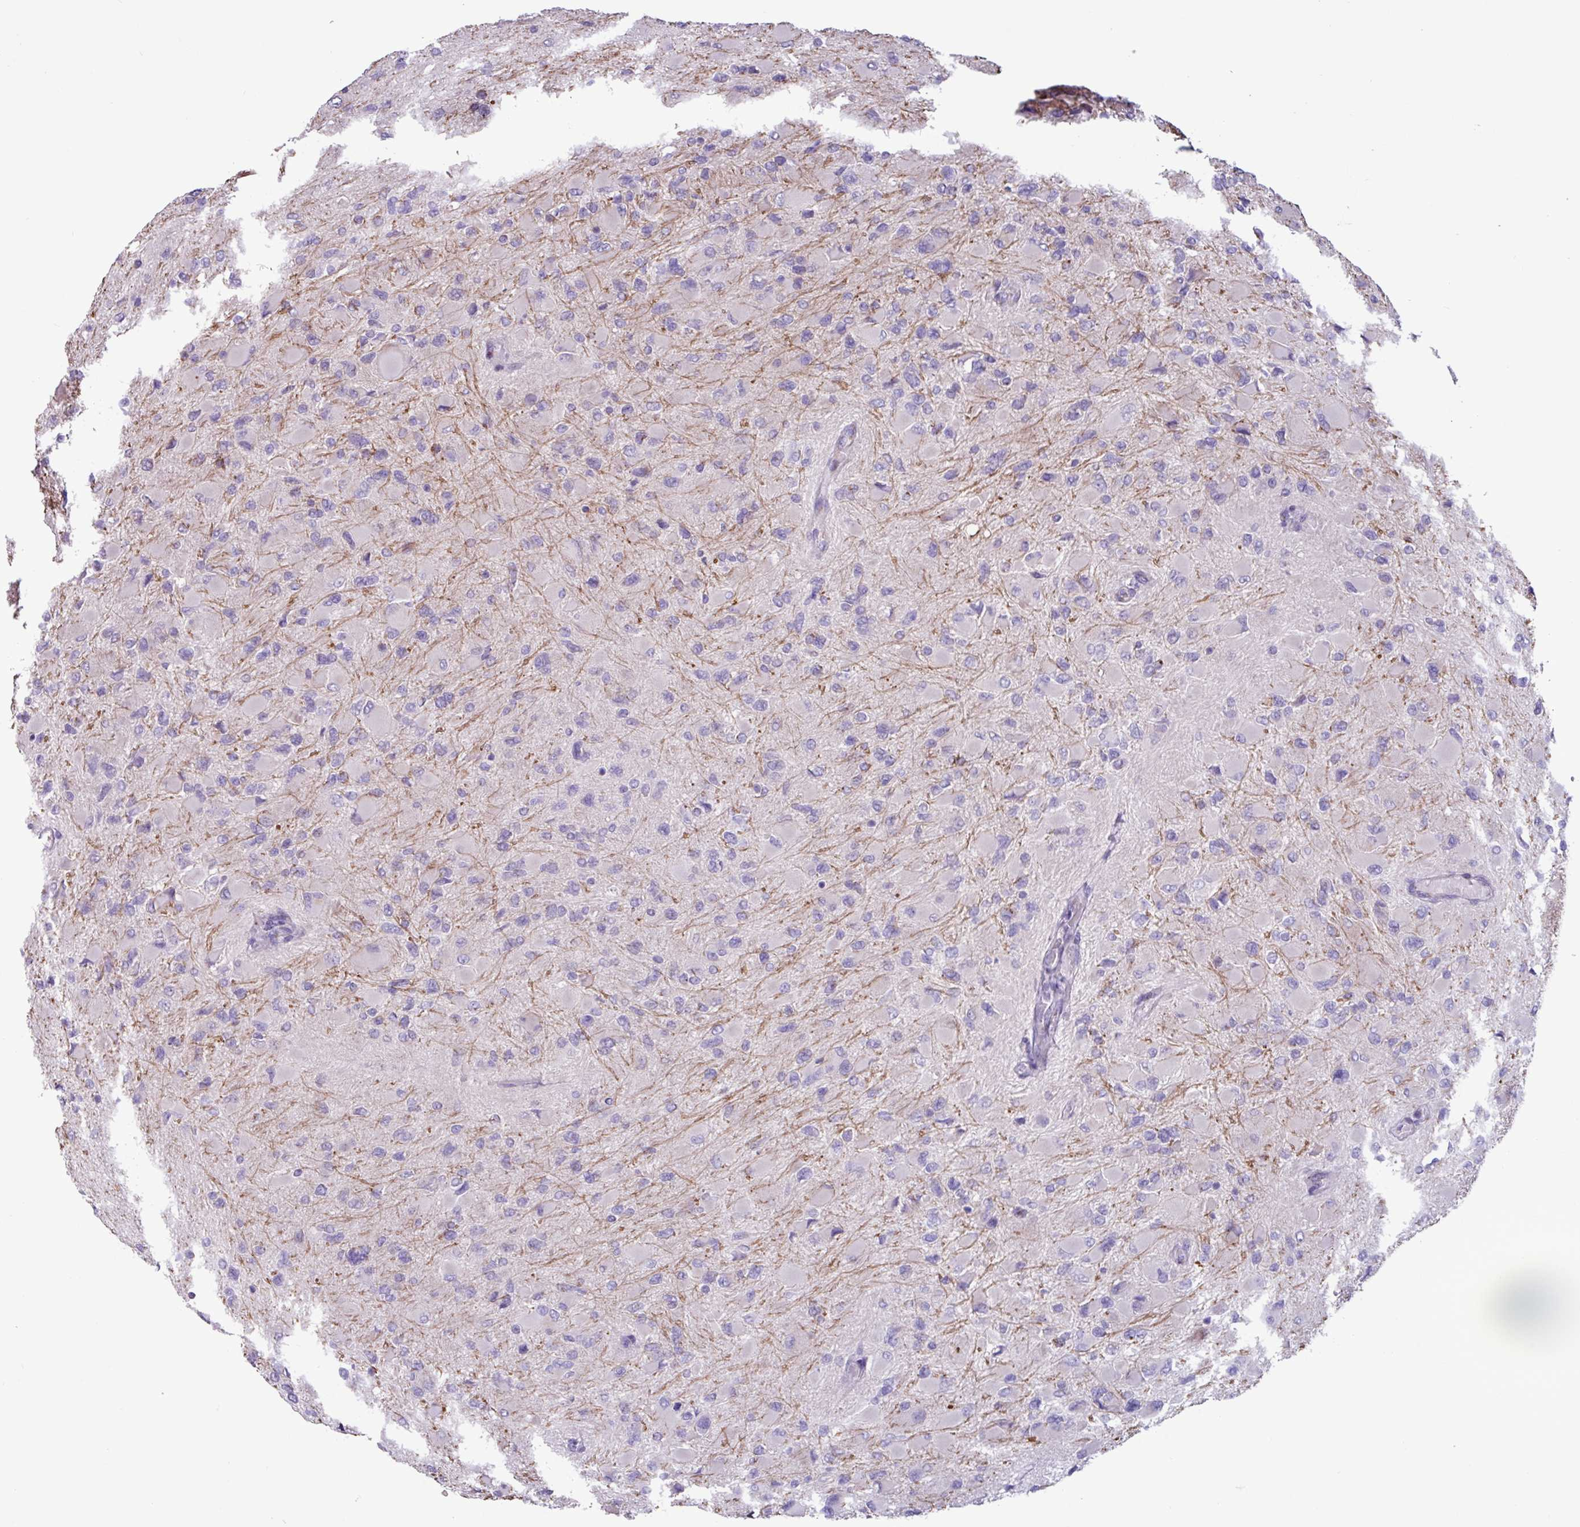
{"staining": {"intensity": "negative", "quantity": "none", "location": "none"}, "tissue": "glioma", "cell_type": "Tumor cells", "image_type": "cancer", "snomed": [{"axis": "morphology", "description": "Glioma, malignant, High grade"}, {"axis": "topography", "description": "Cerebral cortex"}], "caption": "This is a image of IHC staining of glioma, which shows no expression in tumor cells.", "gene": "STIMATE", "patient": {"sex": "female", "age": 36}}